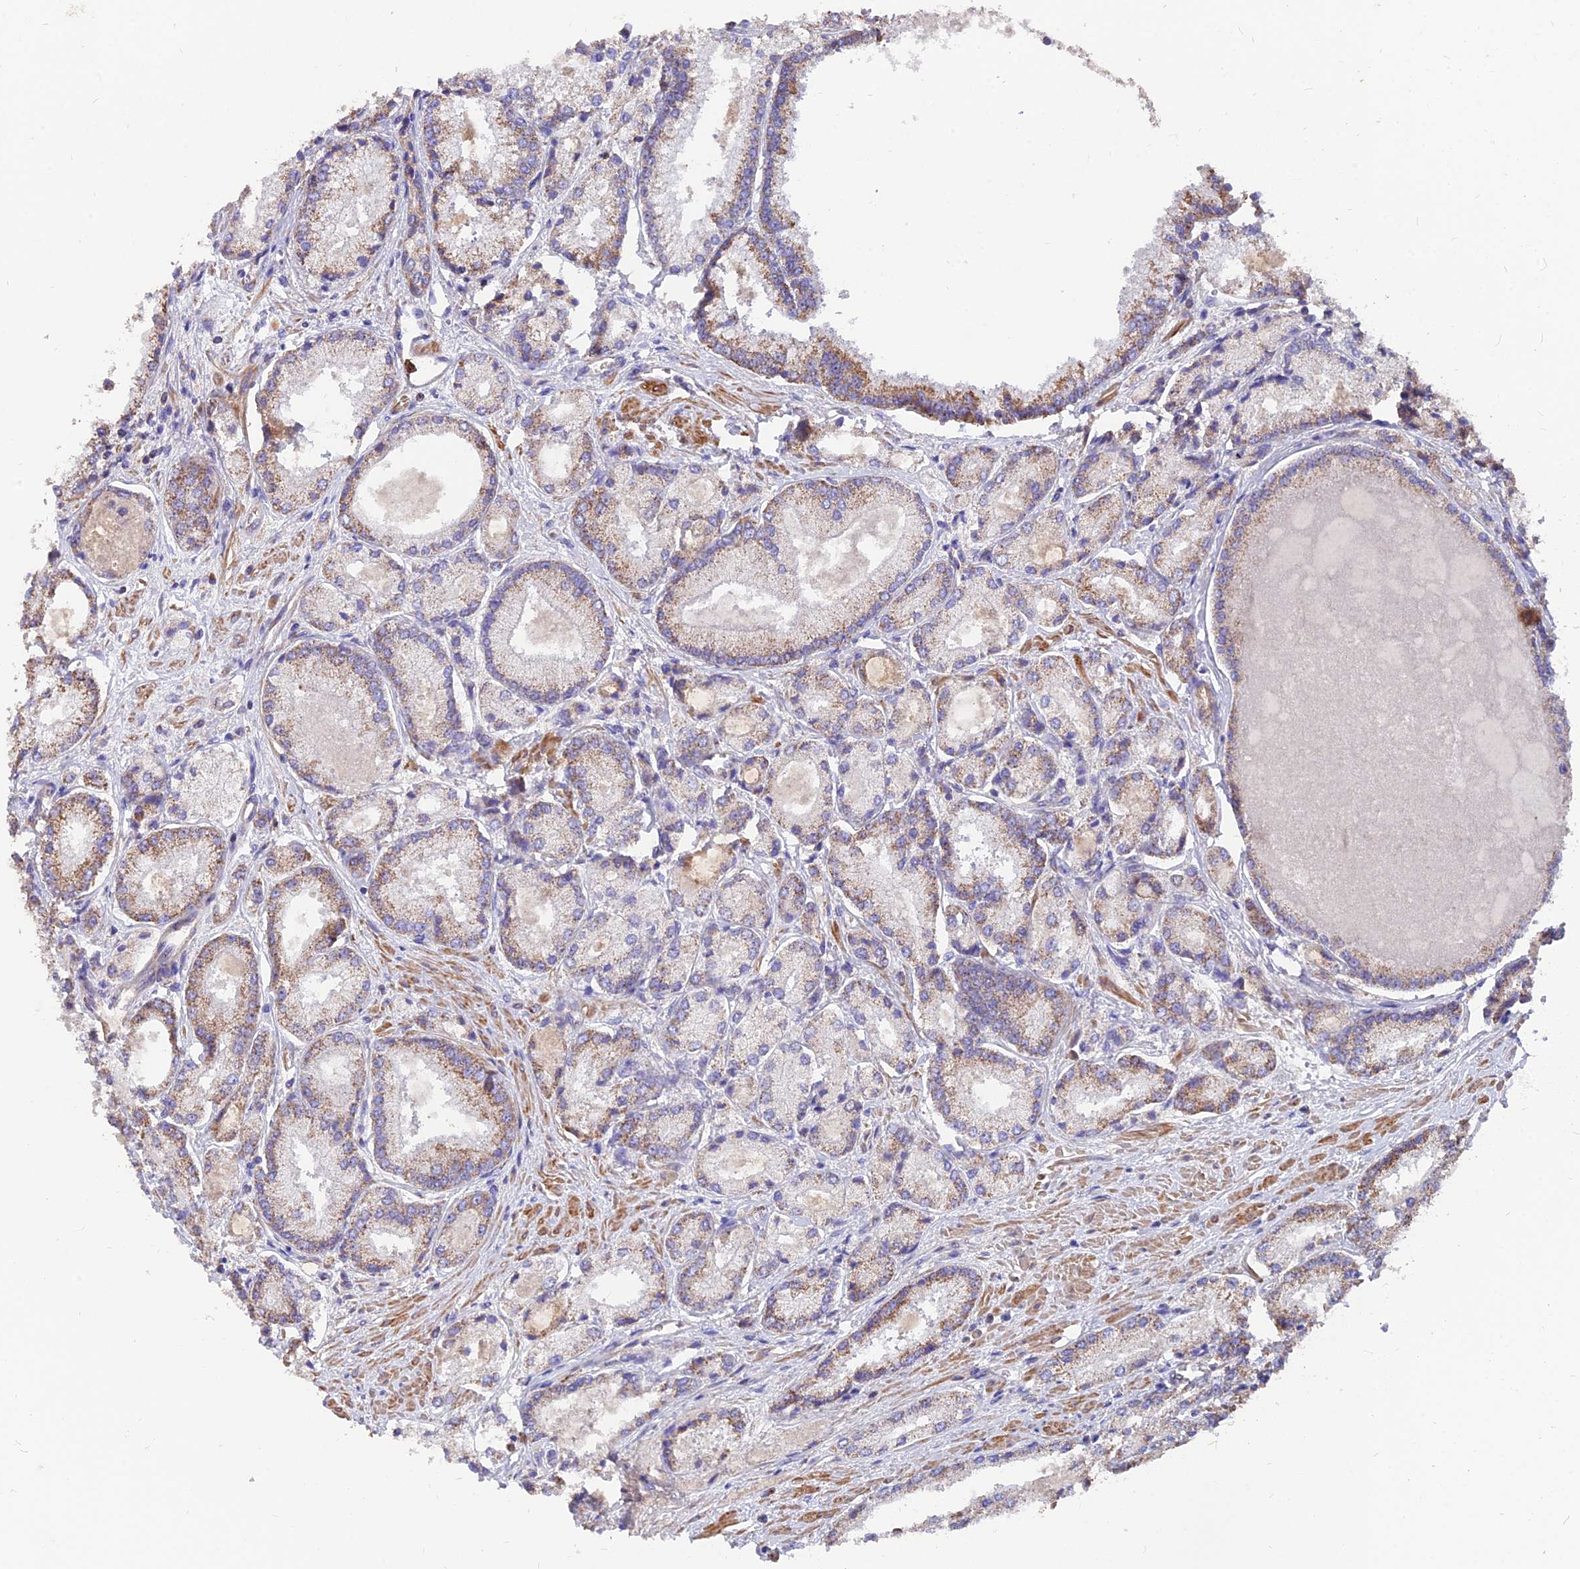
{"staining": {"intensity": "moderate", "quantity": "25%-75%", "location": "cytoplasmic/membranous"}, "tissue": "prostate cancer", "cell_type": "Tumor cells", "image_type": "cancer", "snomed": [{"axis": "morphology", "description": "Adenocarcinoma, Low grade"}, {"axis": "topography", "description": "Prostate"}], "caption": "Prostate cancer stained for a protein demonstrates moderate cytoplasmic/membranous positivity in tumor cells.", "gene": "IFT22", "patient": {"sex": "male", "age": 74}}